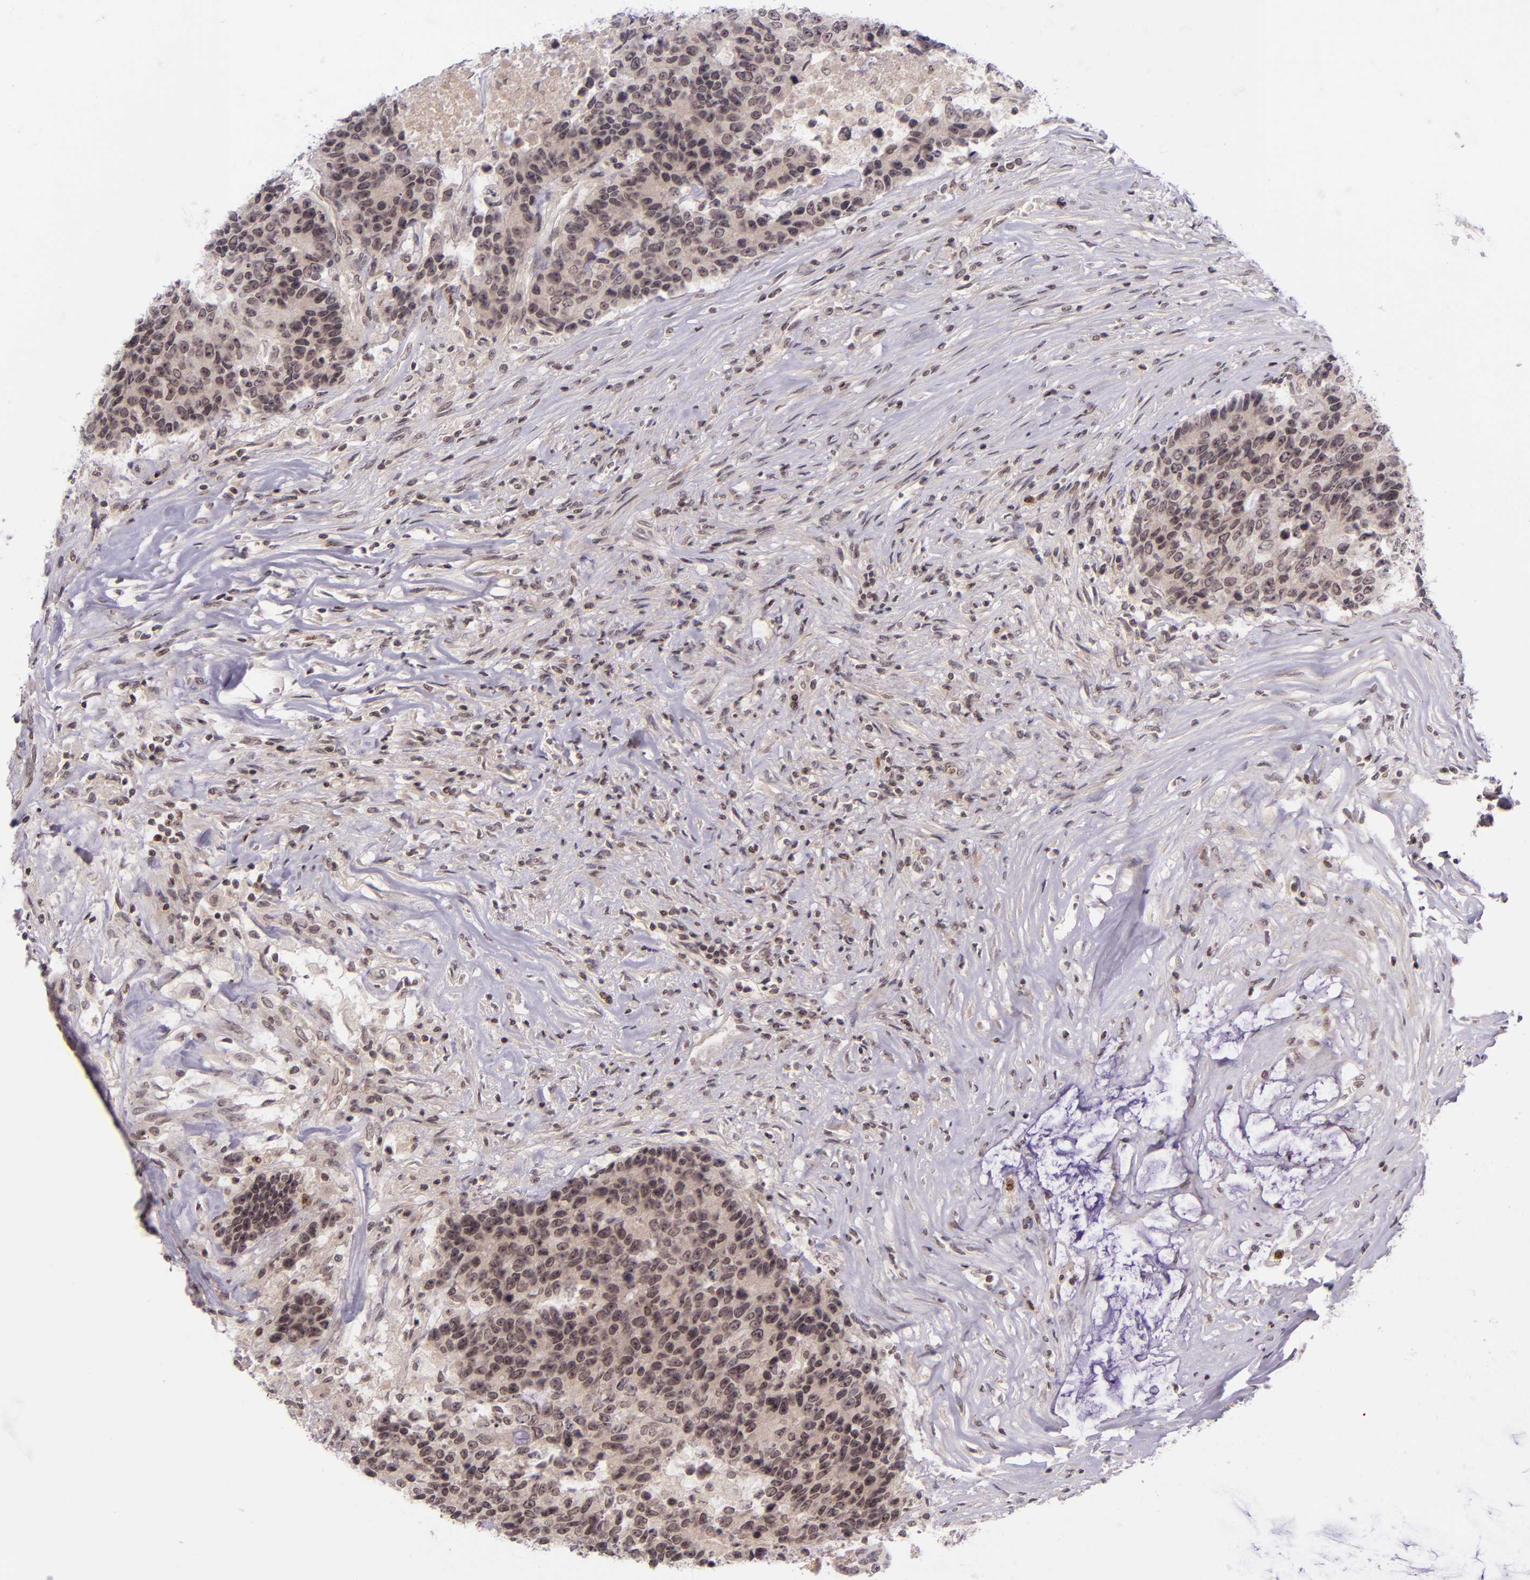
{"staining": {"intensity": "moderate", "quantity": ">75%", "location": "cytoplasmic/membranous"}, "tissue": "colorectal cancer", "cell_type": "Tumor cells", "image_type": "cancer", "snomed": [{"axis": "morphology", "description": "Adenocarcinoma, NOS"}, {"axis": "topography", "description": "Colon"}], "caption": "This is a histology image of immunohistochemistry (IHC) staining of colorectal cancer (adenocarcinoma), which shows moderate positivity in the cytoplasmic/membranous of tumor cells.", "gene": "SELL", "patient": {"sex": "female", "age": 86}}